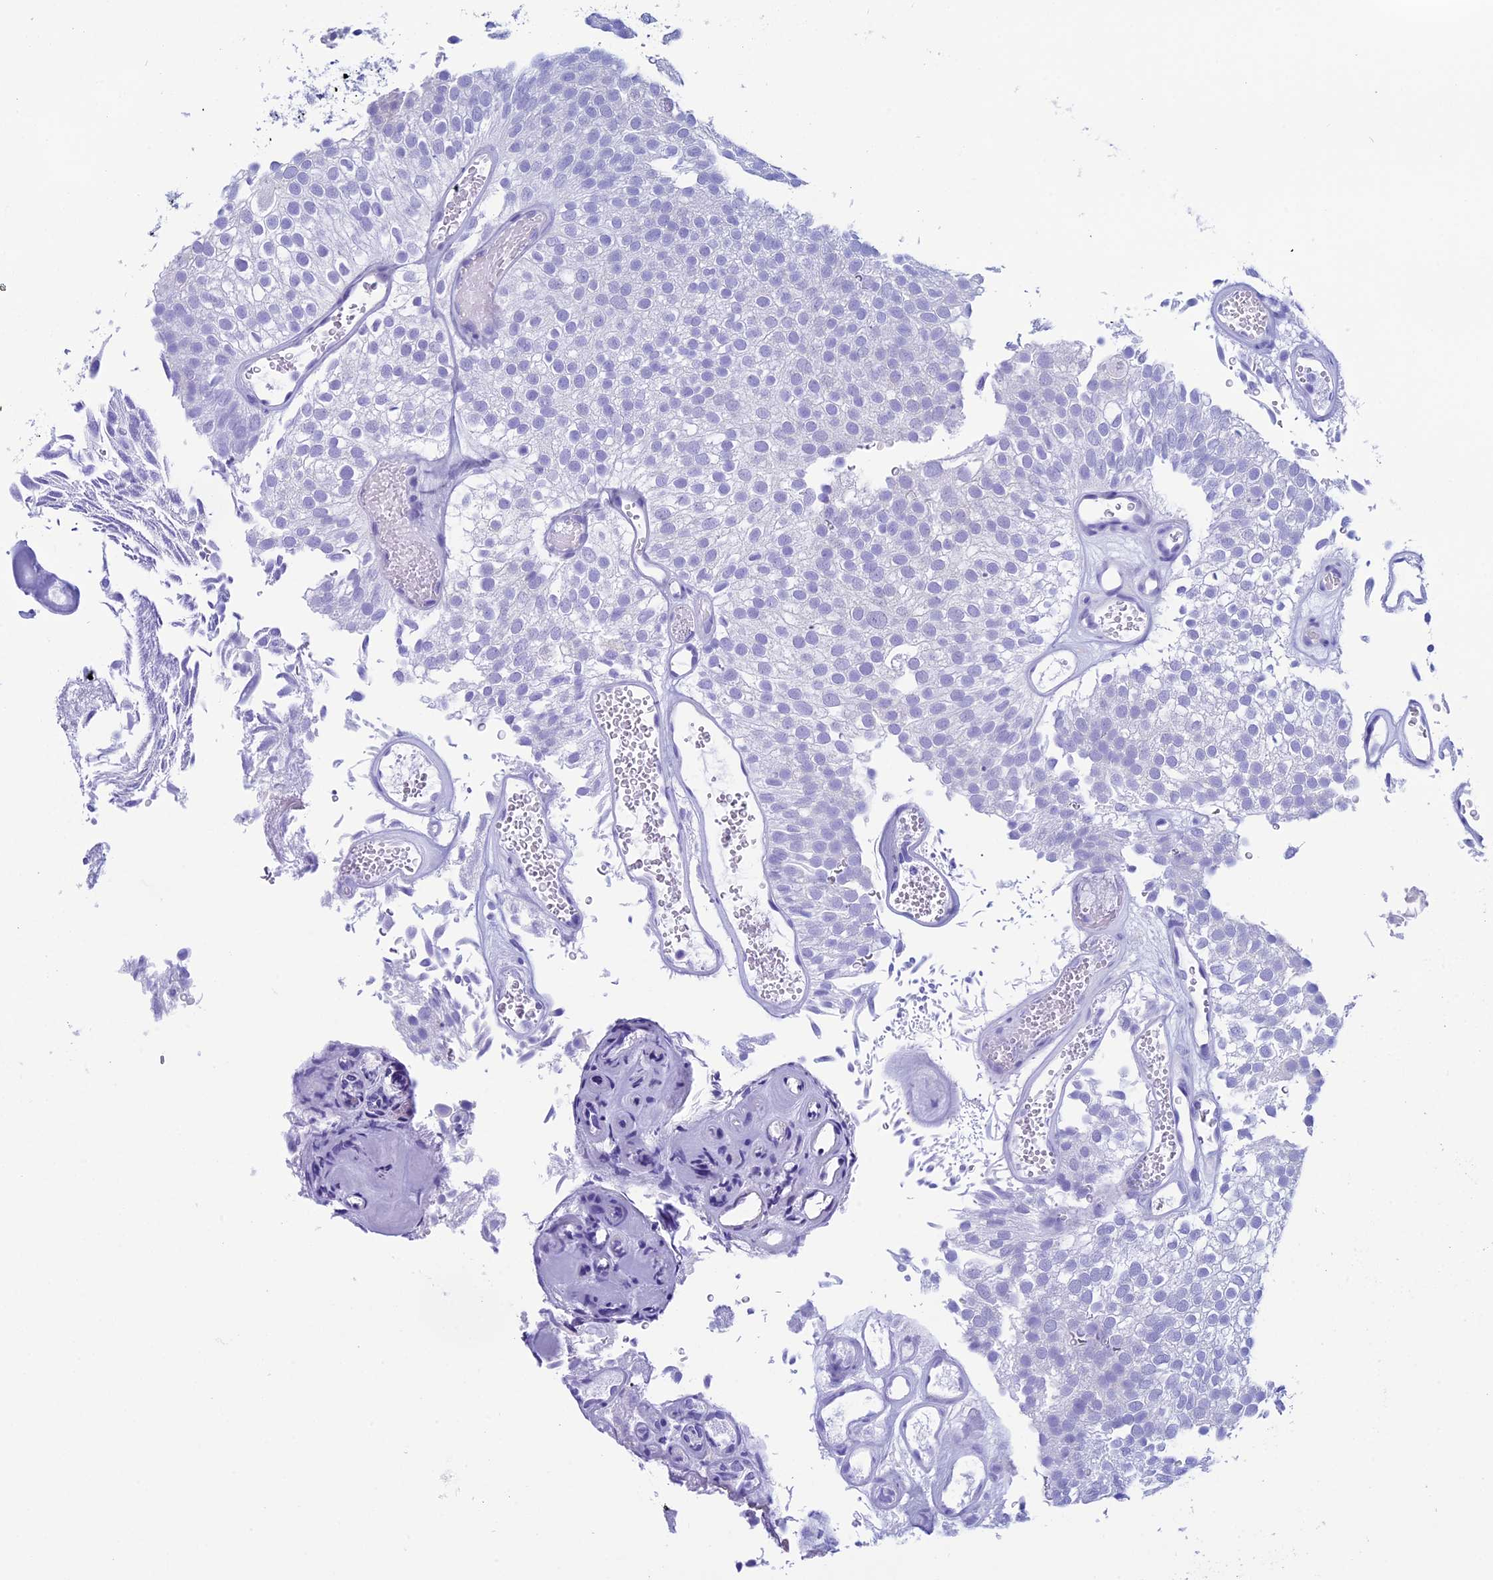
{"staining": {"intensity": "negative", "quantity": "none", "location": "none"}, "tissue": "urothelial cancer", "cell_type": "Tumor cells", "image_type": "cancer", "snomed": [{"axis": "morphology", "description": "Urothelial carcinoma, Low grade"}, {"axis": "topography", "description": "Urinary bladder"}], "caption": "Tumor cells show no significant protein positivity in urothelial cancer. (DAB (3,3'-diaminobenzidine) immunohistochemistry with hematoxylin counter stain).", "gene": "FAM169A", "patient": {"sex": "male", "age": 78}}